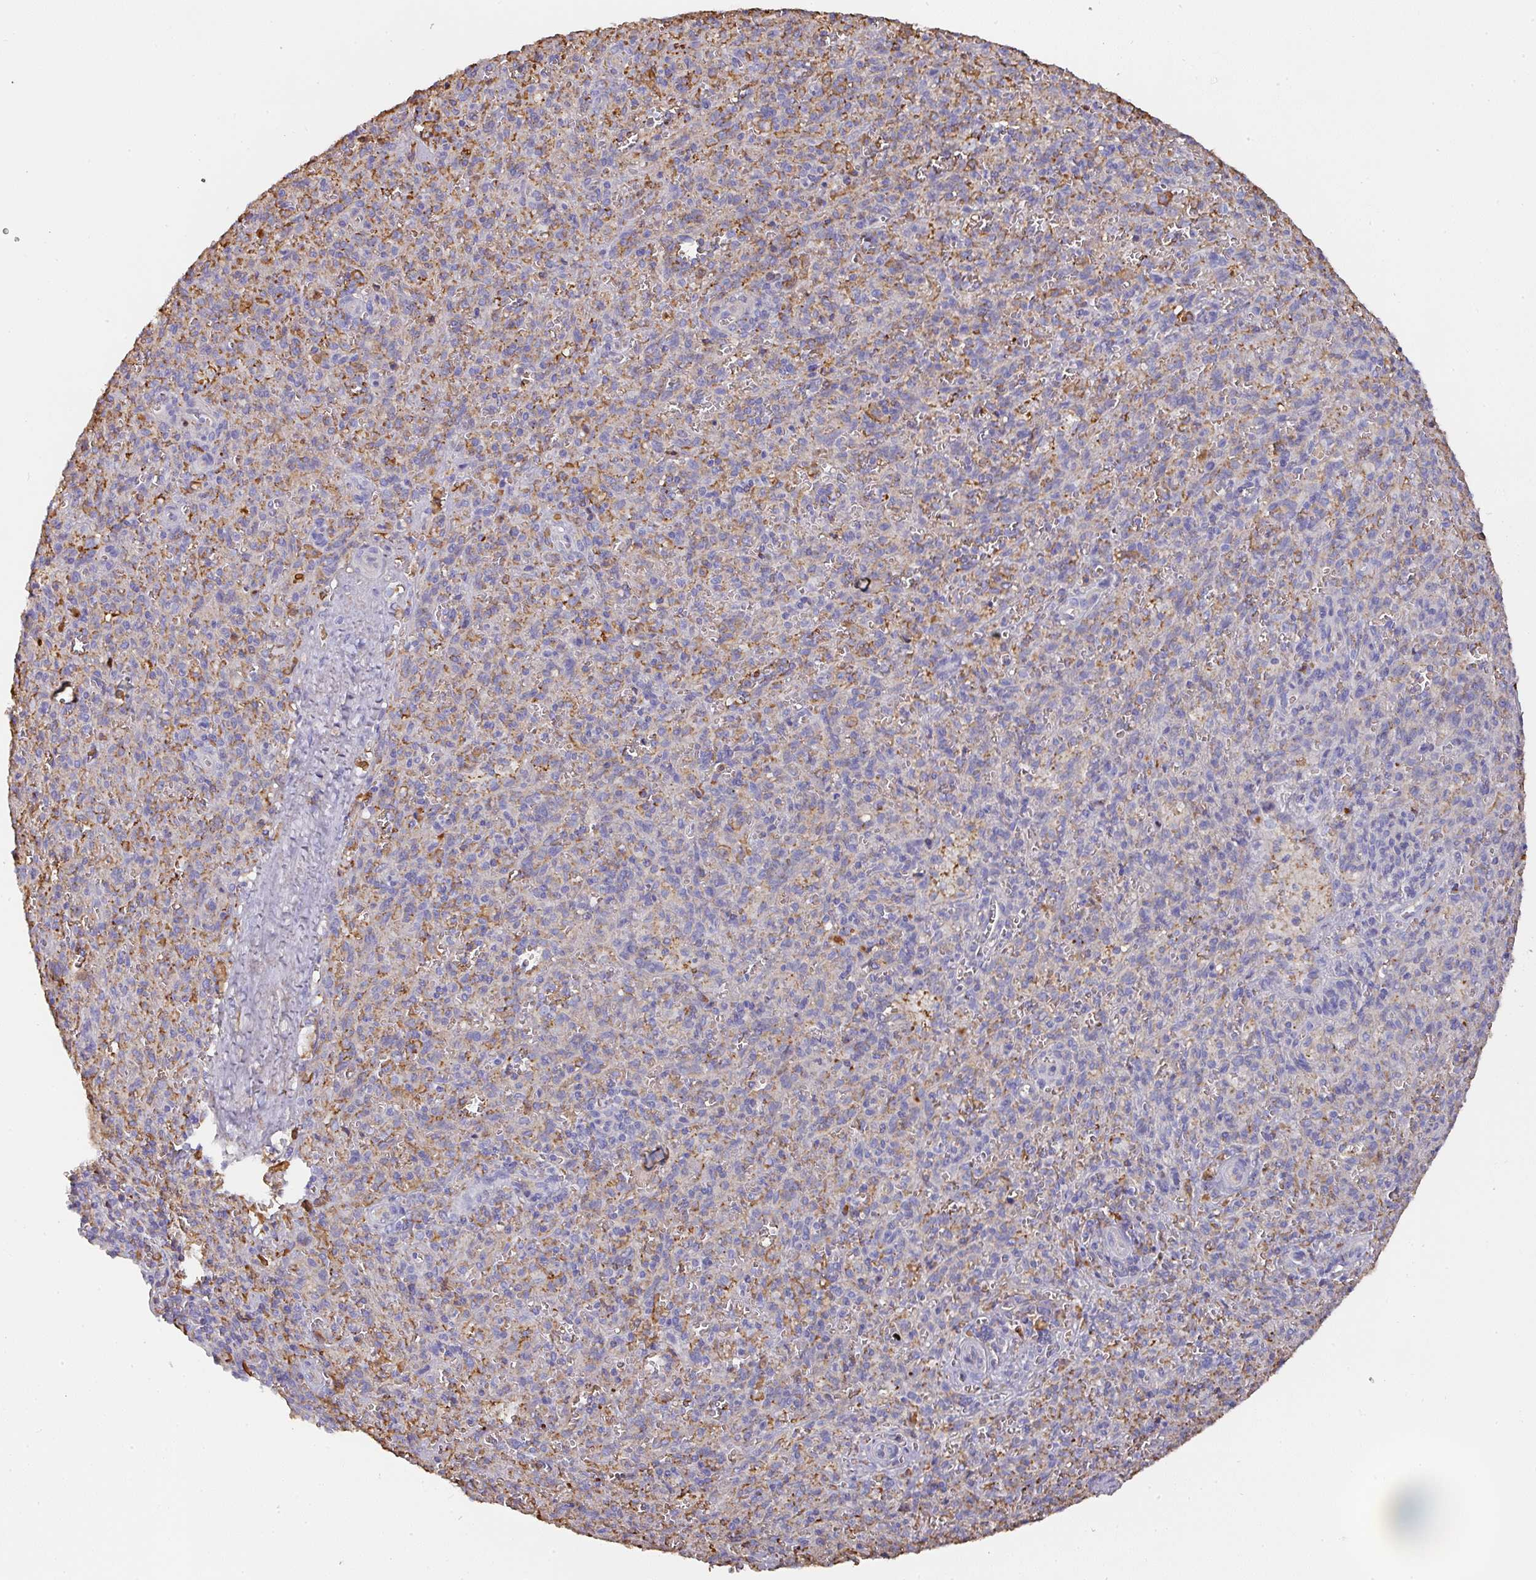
{"staining": {"intensity": "negative", "quantity": "none", "location": "none"}, "tissue": "spleen", "cell_type": "Cells in red pulp", "image_type": "normal", "snomed": [{"axis": "morphology", "description": "Normal tissue, NOS"}, {"axis": "topography", "description": "Spleen"}], "caption": "Immunohistochemical staining of unremarkable spleen exhibits no significant expression in cells in red pulp.", "gene": "ALB", "patient": {"sex": "female", "age": 26}}